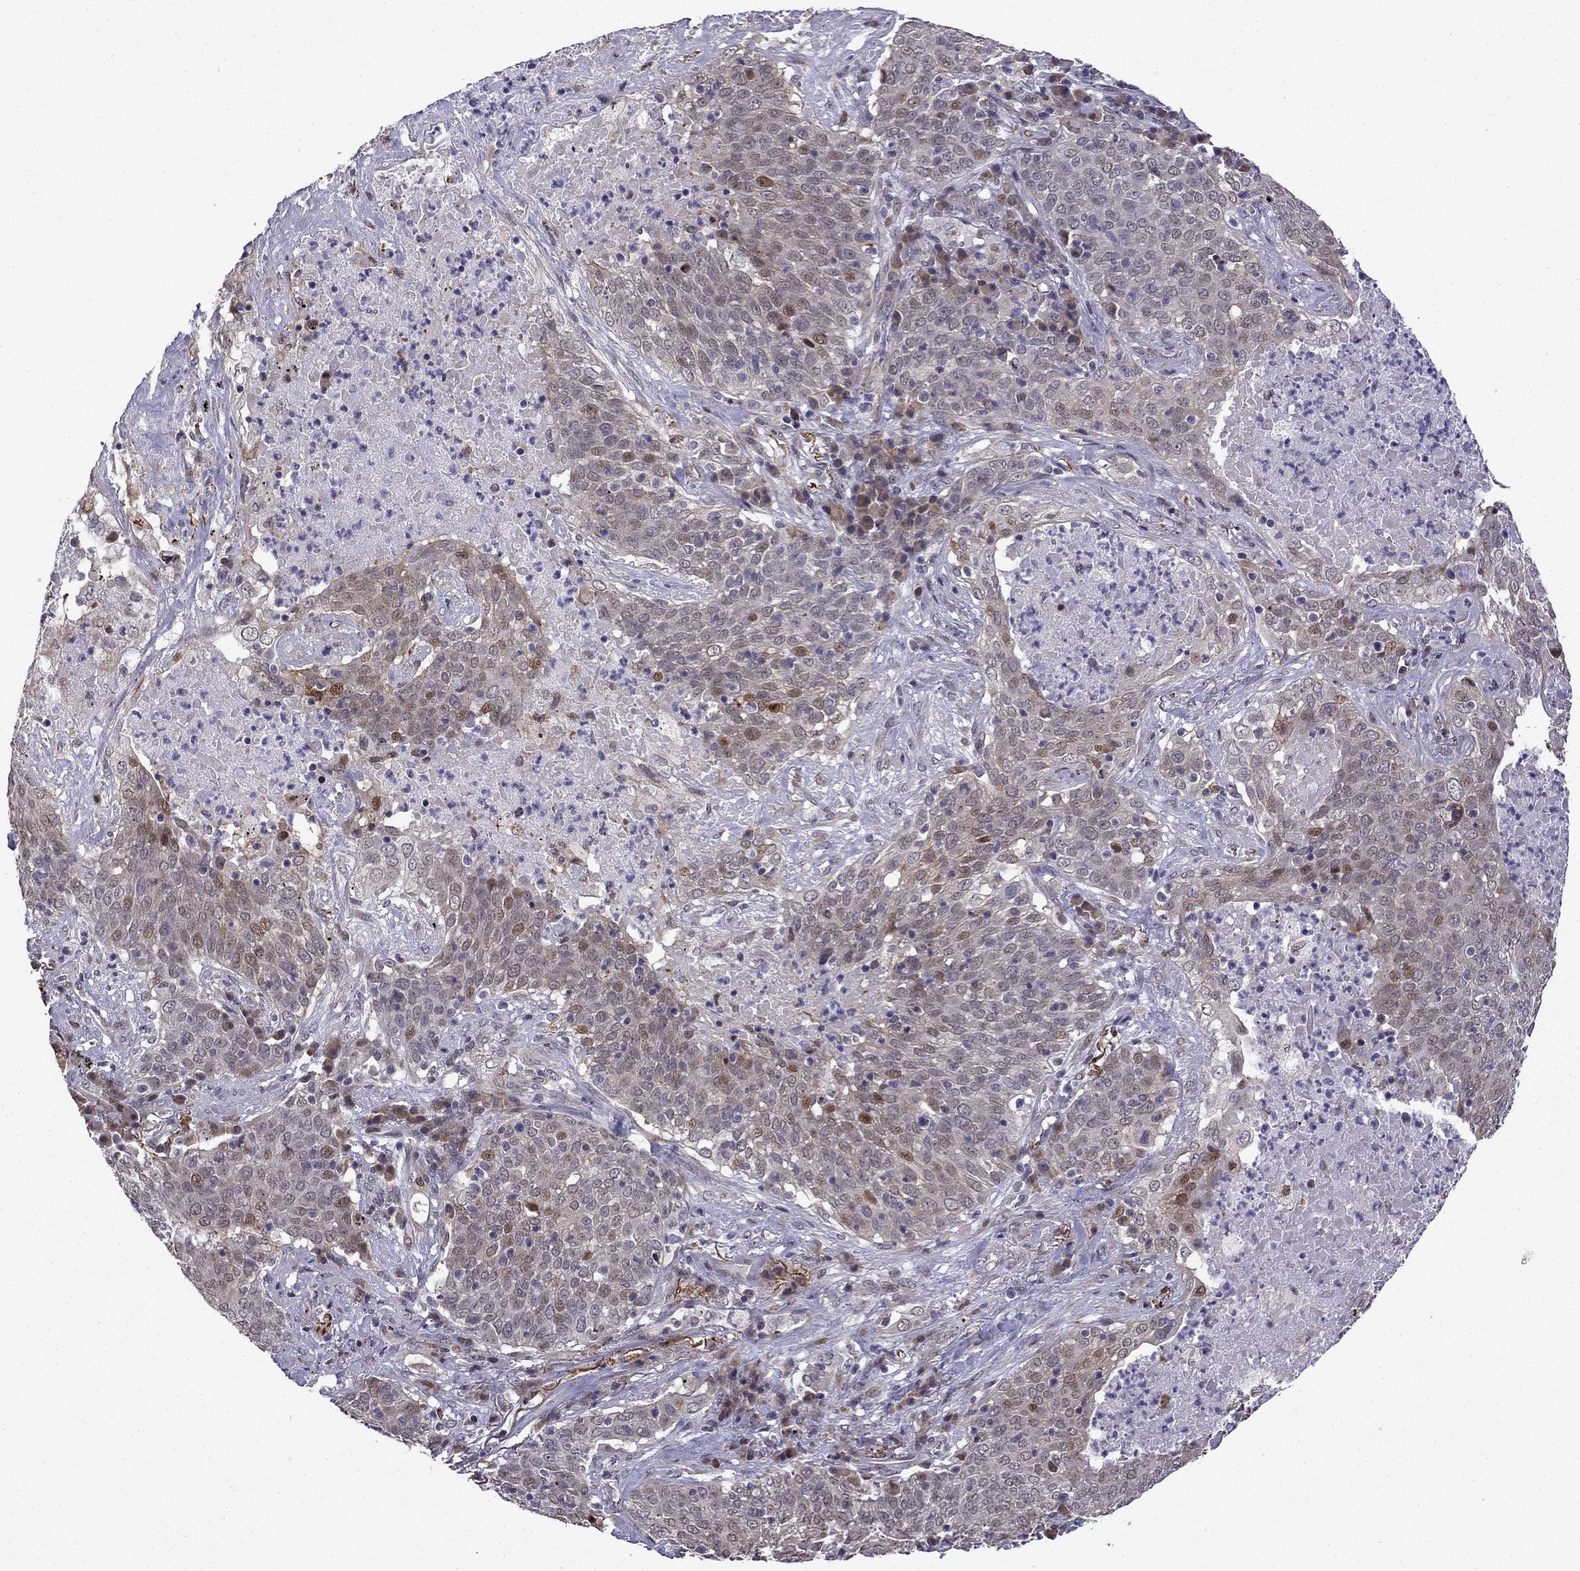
{"staining": {"intensity": "moderate", "quantity": "<25%", "location": "nuclear"}, "tissue": "lung cancer", "cell_type": "Tumor cells", "image_type": "cancer", "snomed": [{"axis": "morphology", "description": "Squamous cell carcinoma, NOS"}, {"axis": "topography", "description": "Lung"}], "caption": "Brown immunohistochemical staining in squamous cell carcinoma (lung) reveals moderate nuclear staining in approximately <25% of tumor cells.", "gene": "FGF3", "patient": {"sex": "male", "age": 82}}